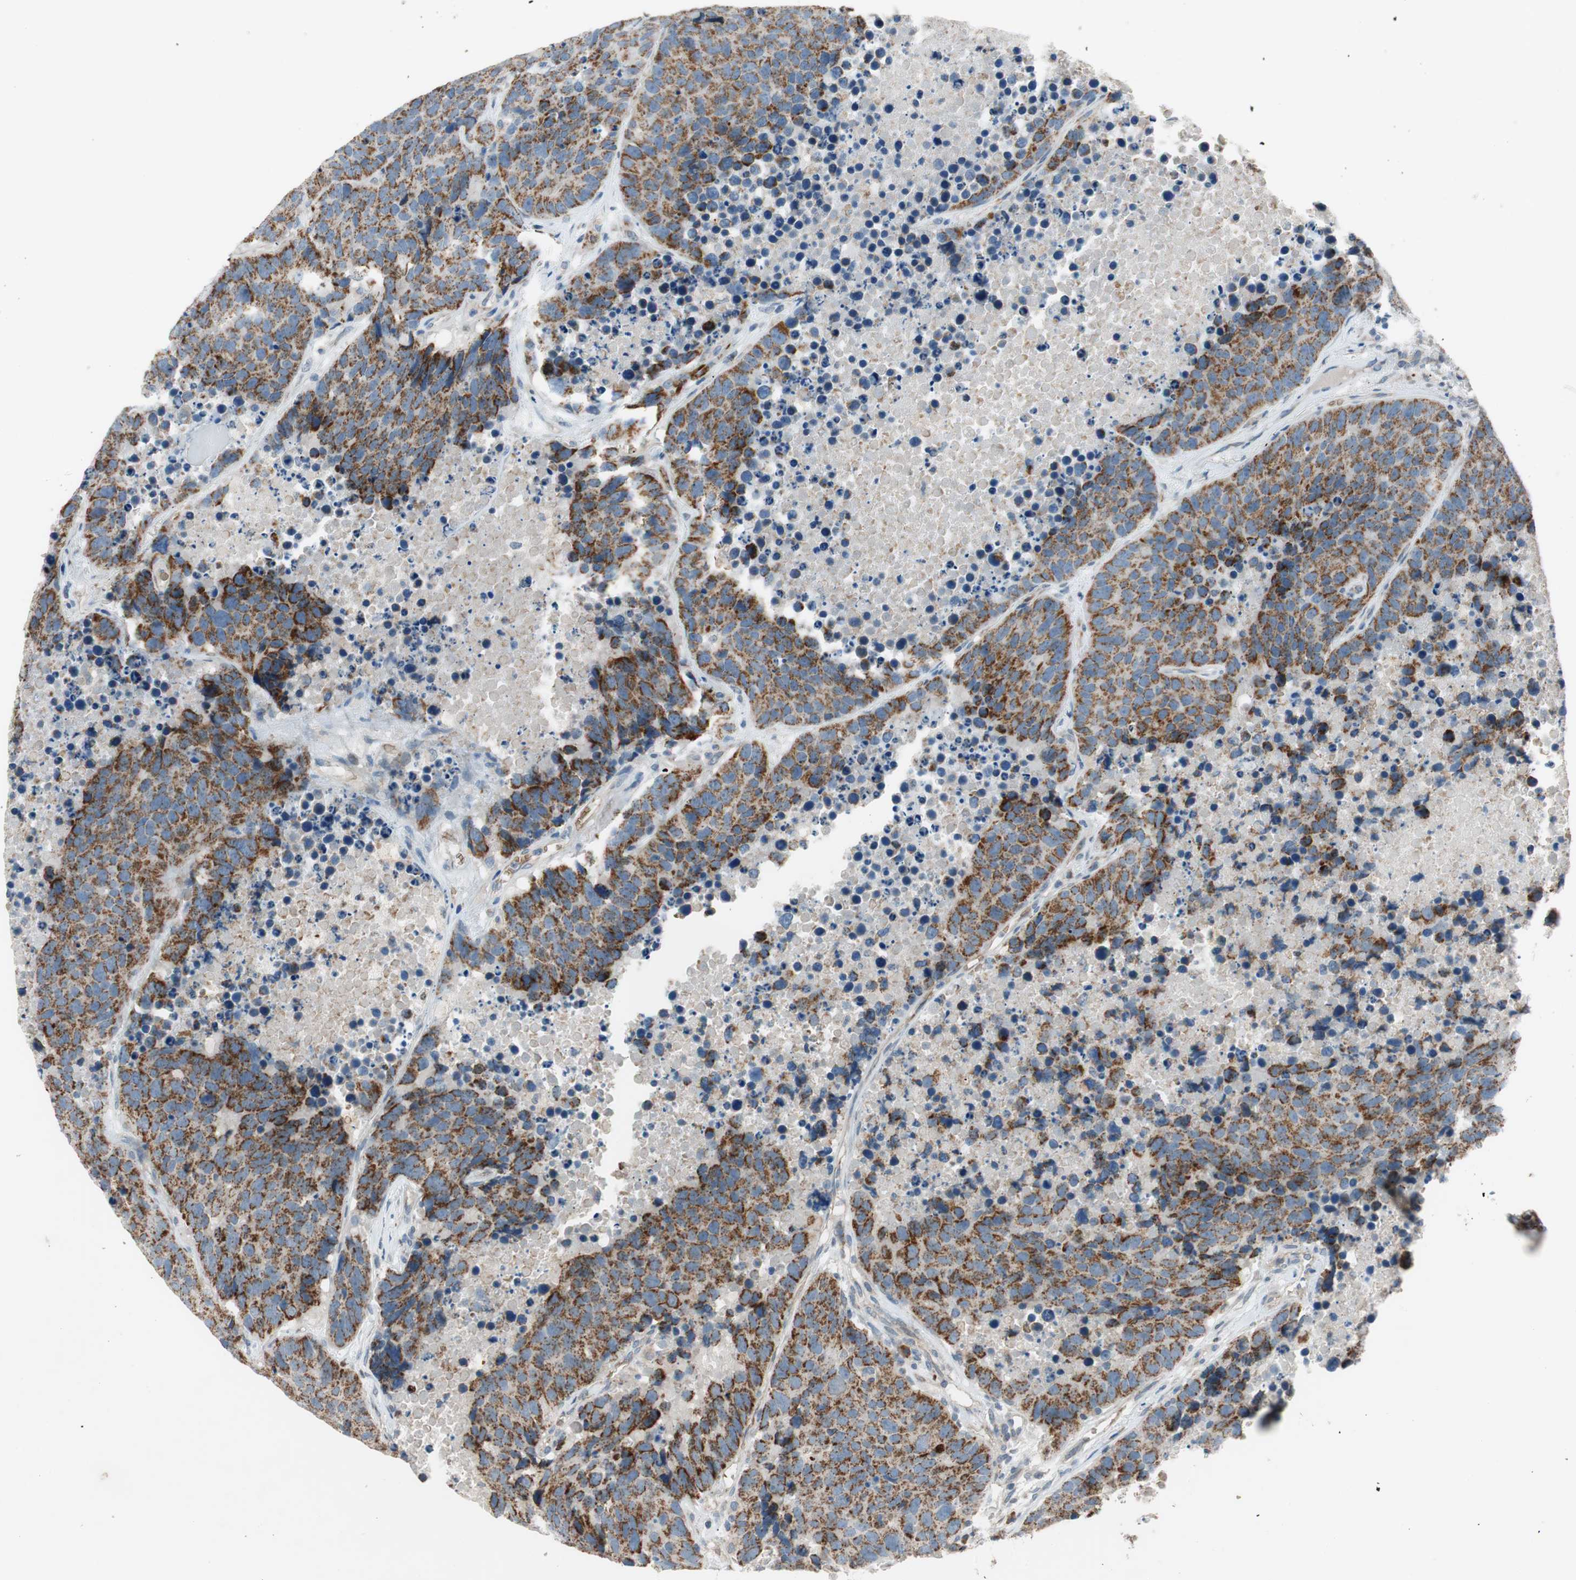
{"staining": {"intensity": "moderate", "quantity": ">75%", "location": "cytoplasmic/membranous"}, "tissue": "carcinoid", "cell_type": "Tumor cells", "image_type": "cancer", "snomed": [{"axis": "morphology", "description": "Carcinoid, malignant, NOS"}, {"axis": "topography", "description": "Lung"}], "caption": "Human carcinoid stained with a protein marker exhibits moderate staining in tumor cells.", "gene": "GYPC", "patient": {"sex": "male", "age": 60}}